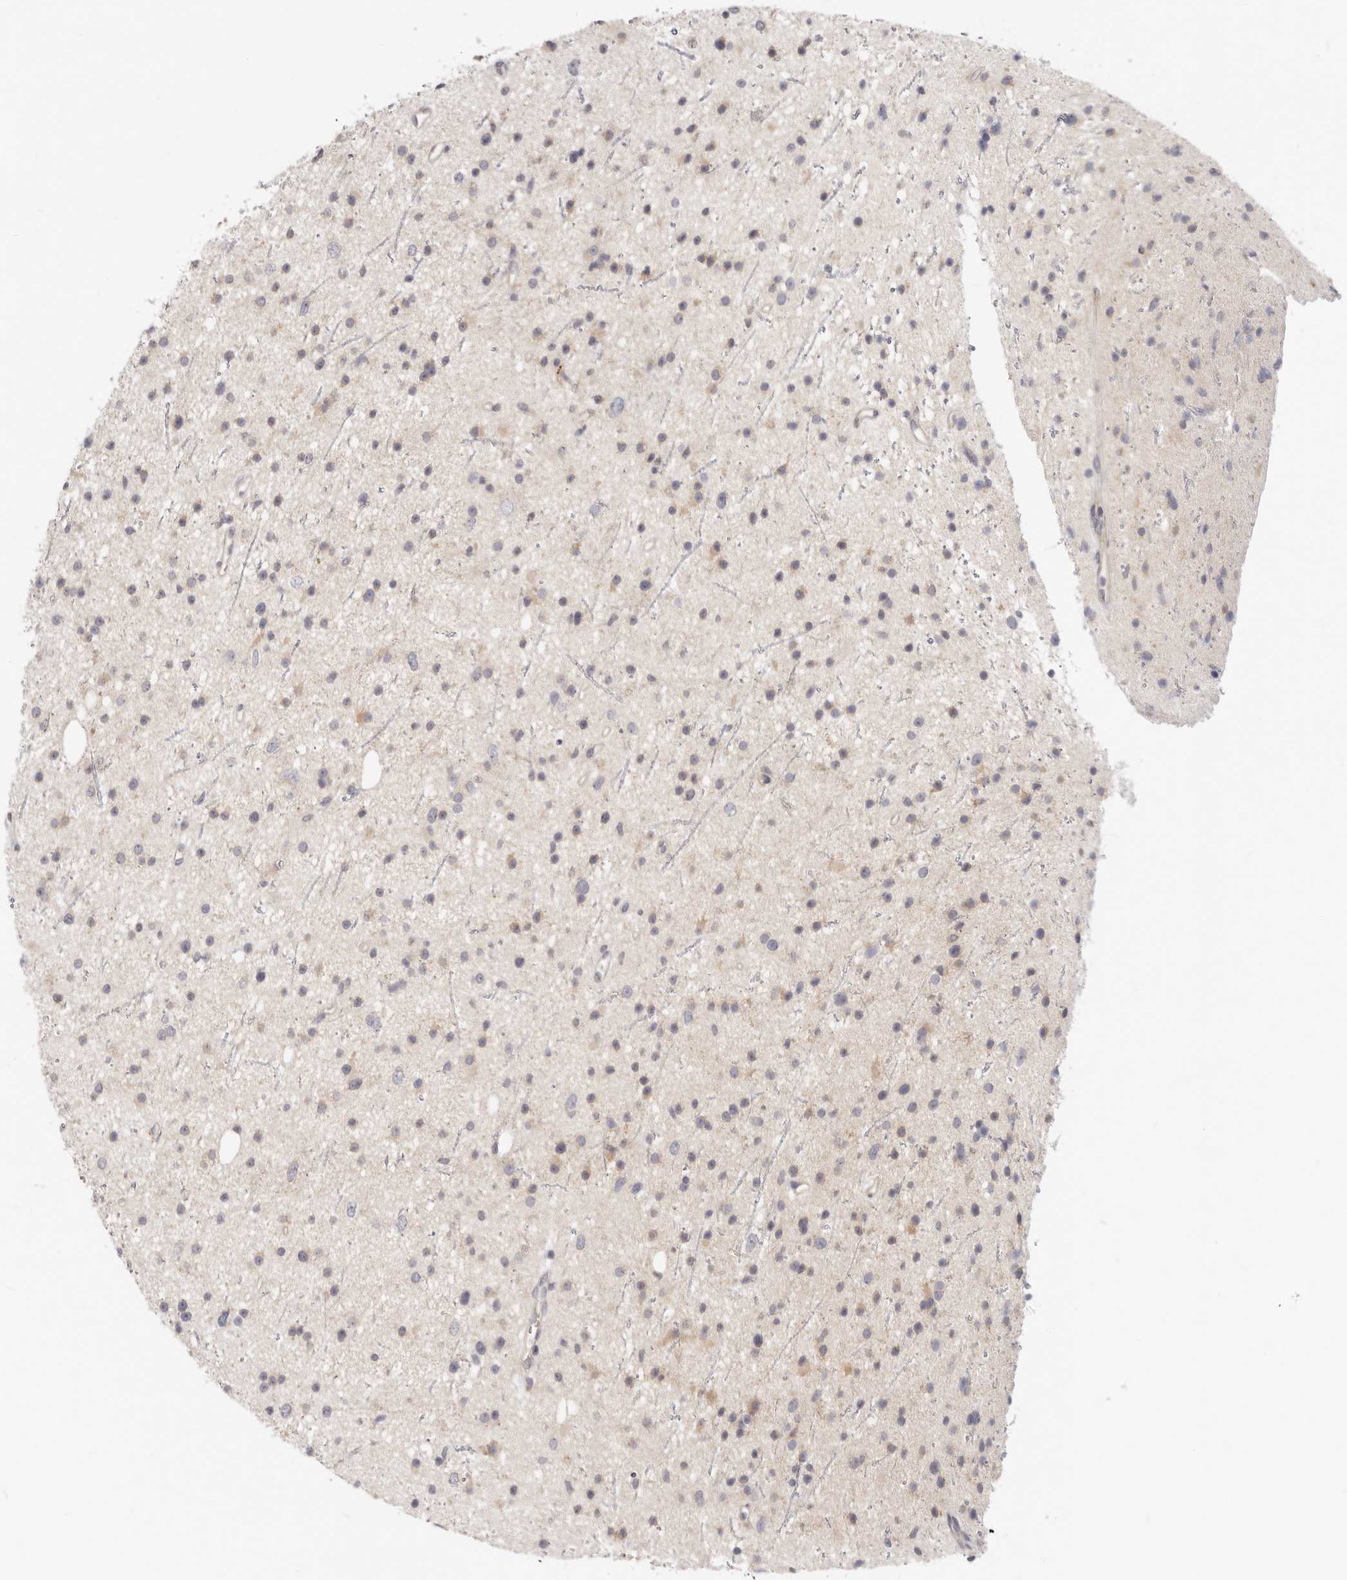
{"staining": {"intensity": "weak", "quantity": "<25%", "location": "cytoplasmic/membranous"}, "tissue": "glioma", "cell_type": "Tumor cells", "image_type": "cancer", "snomed": [{"axis": "morphology", "description": "Glioma, malignant, Low grade"}, {"axis": "topography", "description": "Cerebral cortex"}], "caption": "Immunohistochemistry (IHC) micrograph of neoplastic tissue: human malignant glioma (low-grade) stained with DAB shows no significant protein staining in tumor cells. The staining was performed using DAB to visualize the protein expression in brown, while the nuclei were stained in blue with hematoxylin (Magnification: 20x).", "gene": "TFB2M", "patient": {"sex": "female", "age": 39}}